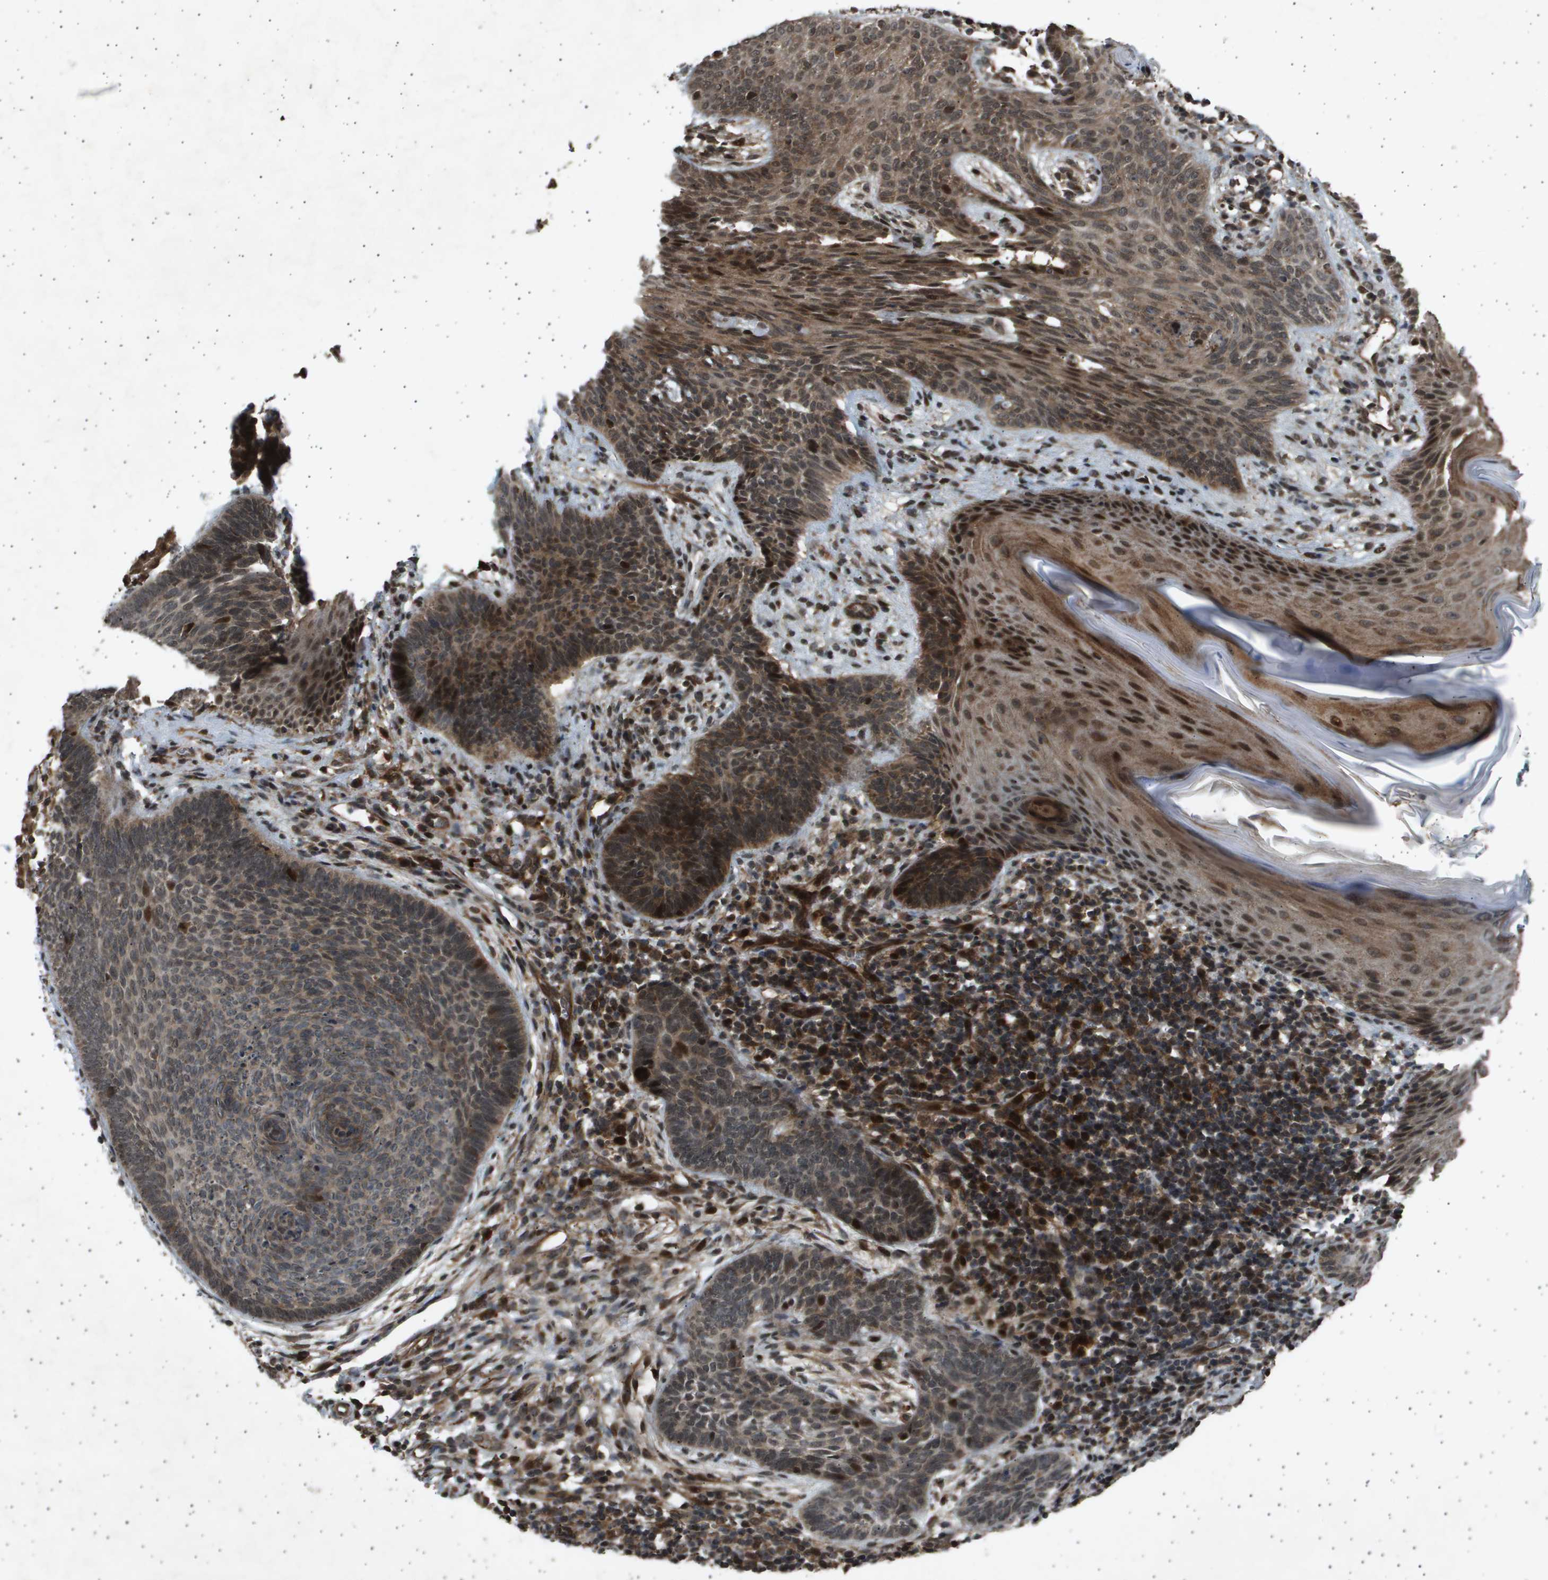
{"staining": {"intensity": "strong", "quantity": "25%-75%", "location": "cytoplasmic/membranous,nuclear"}, "tissue": "skin cancer", "cell_type": "Tumor cells", "image_type": "cancer", "snomed": [{"axis": "morphology", "description": "Basal cell carcinoma"}, {"axis": "topography", "description": "Skin"}], "caption": "Protein analysis of skin cancer (basal cell carcinoma) tissue shows strong cytoplasmic/membranous and nuclear staining in about 25%-75% of tumor cells.", "gene": "TNRC6A", "patient": {"sex": "male", "age": 60}}